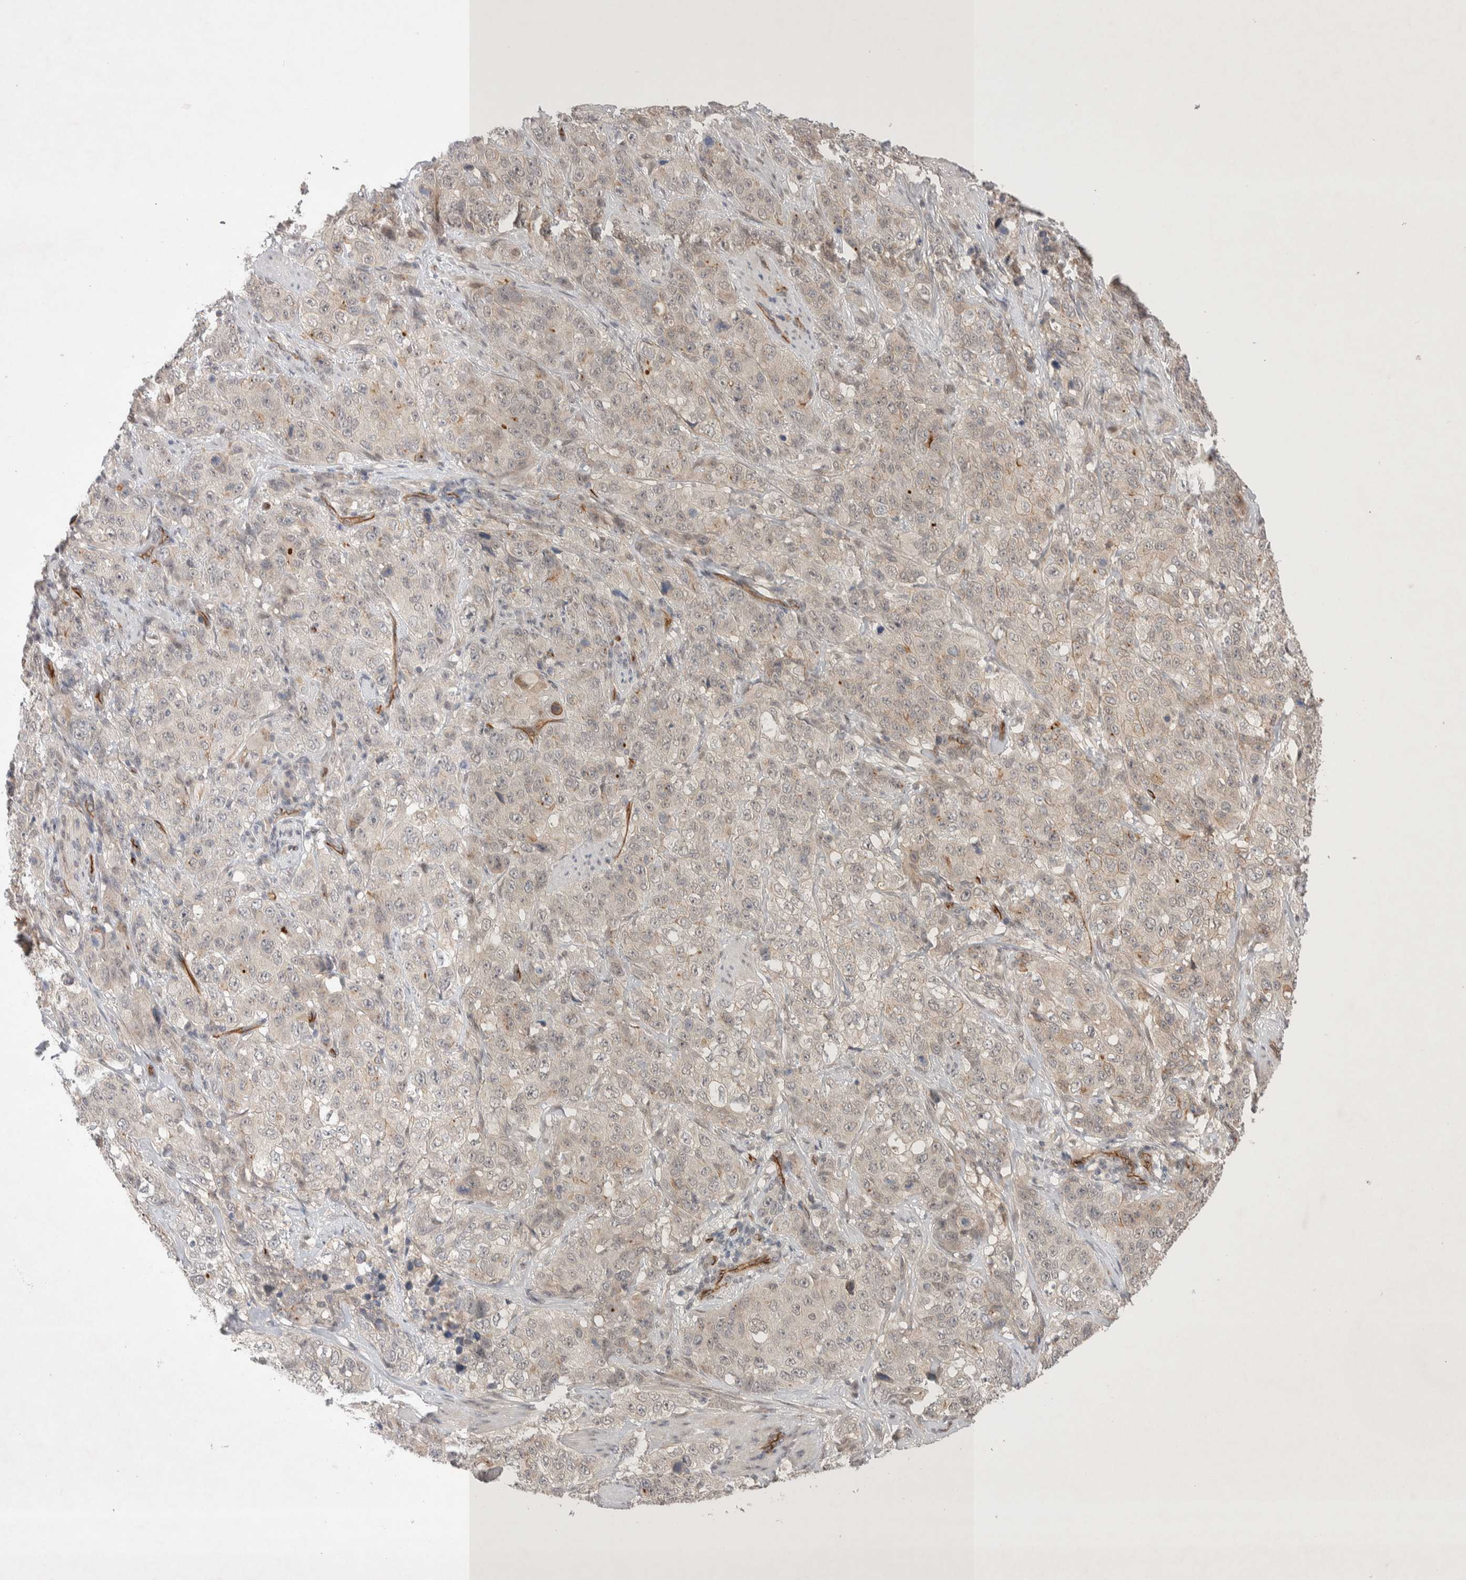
{"staining": {"intensity": "negative", "quantity": "none", "location": "none"}, "tissue": "stomach cancer", "cell_type": "Tumor cells", "image_type": "cancer", "snomed": [{"axis": "morphology", "description": "Adenocarcinoma, NOS"}, {"axis": "topography", "description": "Stomach"}], "caption": "Tumor cells show no significant protein staining in stomach adenocarcinoma. (DAB IHC with hematoxylin counter stain).", "gene": "ZNF704", "patient": {"sex": "male", "age": 48}}